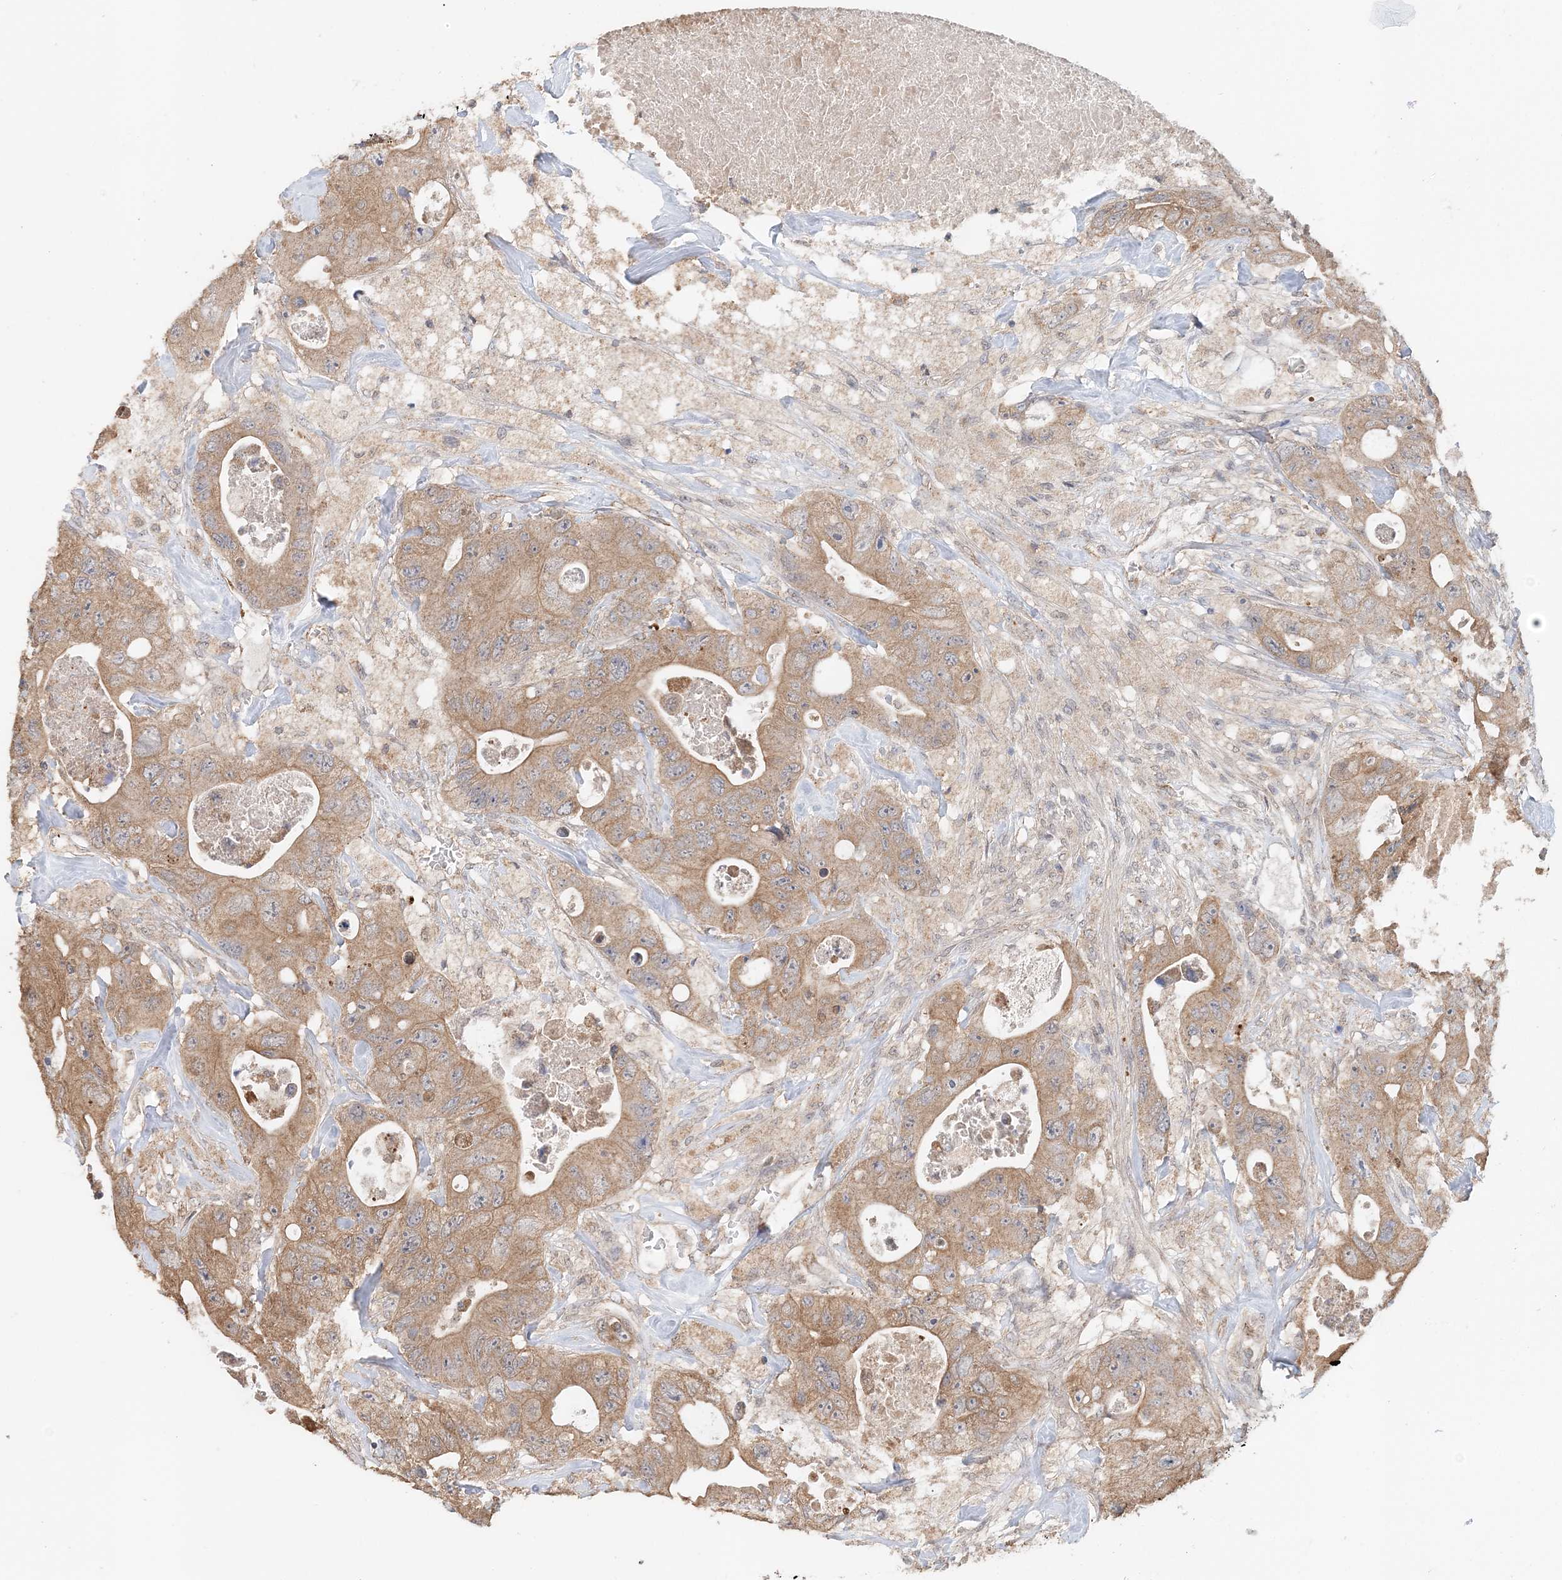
{"staining": {"intensity": "moderate", "quantity": ">75%", "location": "cytoplasmic/membranous"}, "tissue": "colorectal cancer", "cell_type": "Tumor cells", "image_type": "cancer", "snomed": [{"axis": "morphology", "description": "Adenocarcinoma, NOS"}, {"axis": "topography", "description": "Colon"}], "caption": "Adenocarcinoma (colorectal) stained with DAB IHC demonstrates medium levels of moderate cytoplasmic/membranous staining in approximately >75% of tumor cells. The staining was performed using DAB, with brown indicating positive protein expression. Nuclei are stained blue with hematoxylin.", "gene": "FBXO38", "patient": {"sex": "female", "age": 46}}